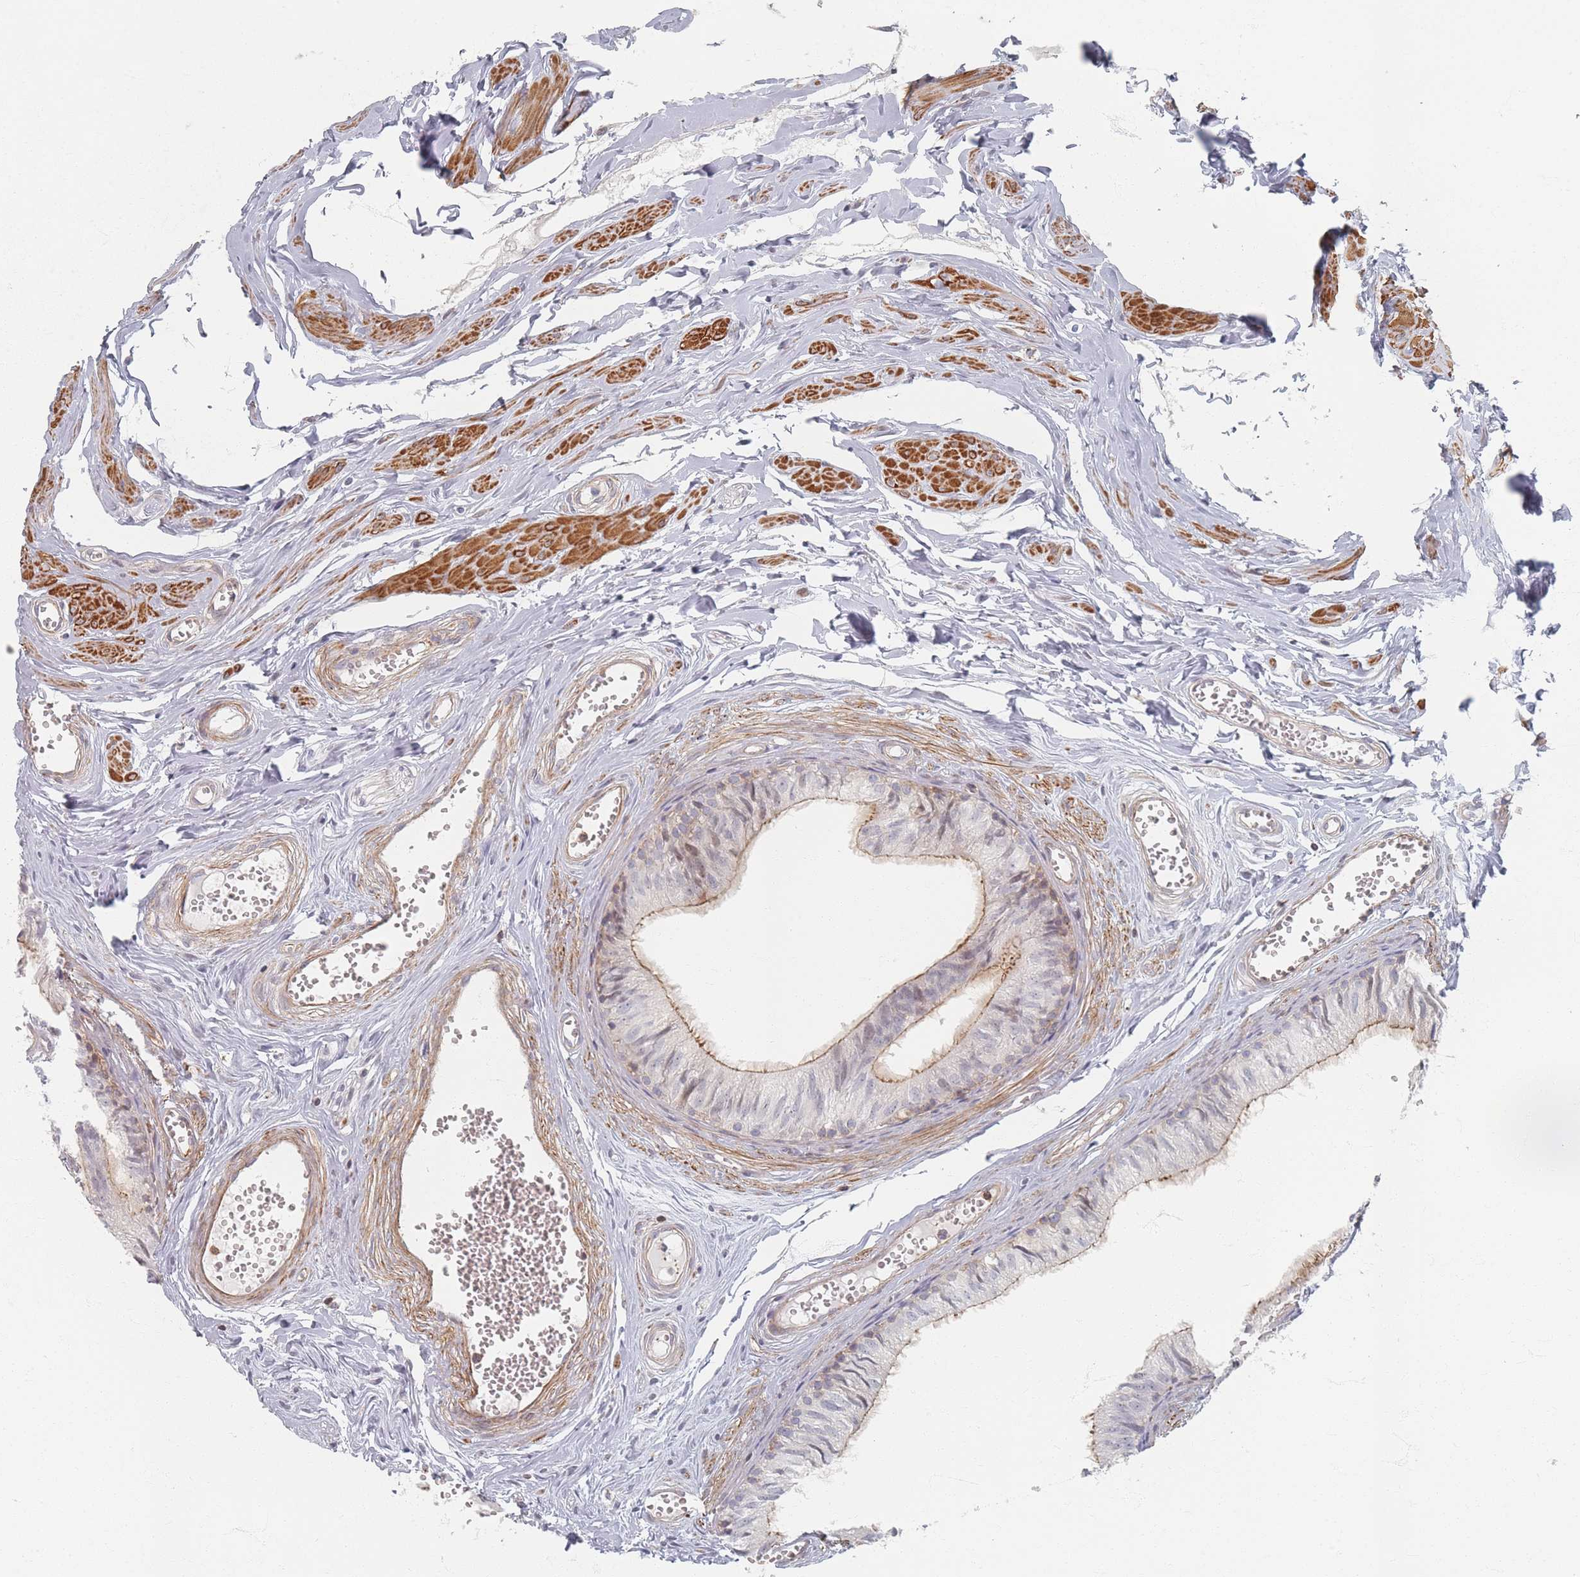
{"staining": {"intensity": "moderate", "quantity": ">75%", "location": "cytoplasmic/membranous"}, "tissue": "epididymis", "cell_type": "Glandular cells", "image_type": "normal", "snomed": [{"axis": "morphology", "description": "Normal tissue, NOS"}, {"axis": "topography", "description": "Epididymis"}], "caption": "Protein analysis of normal epididymis shows moderate cytoplasmic/membranous staining in about >75% of glandular cells.", "gene": "ZKSCAN7", "patient": {"sex": "male", "age": 36}}